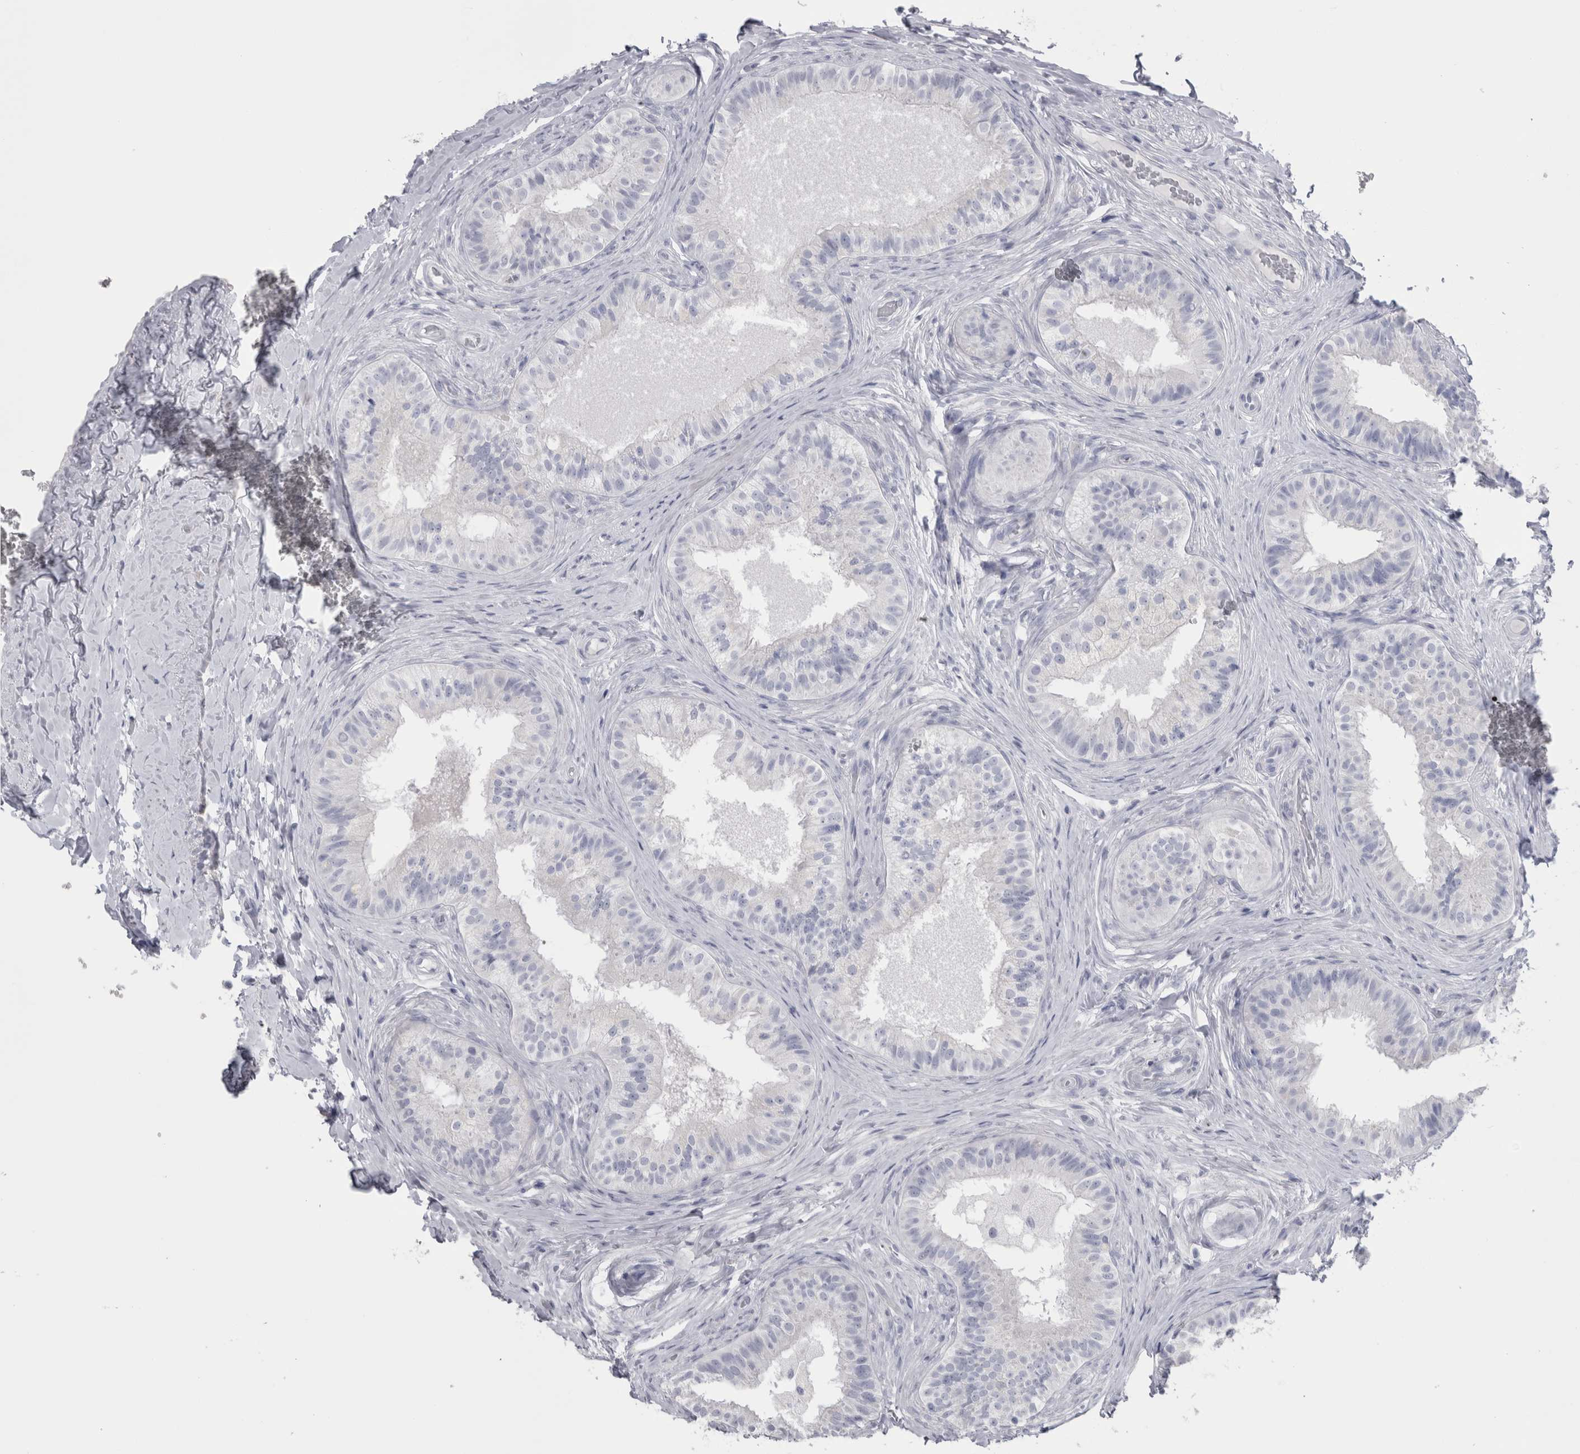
{"staining": {"intensity": "negative", "quantity": "none", "location": "none"}, "tissue": "epididymis", "cell_type": "Glandular cells", "image_type": "normal", "snomed": [{"axis": "morphology", "description": "Normal tissue, NOS"}, {"axis": "topography", "description": "Epididymis"}], "caption": "DAB immunohistochemical staining of unremarkable epididymis reveals no significant staining in glandular cells.", "gene": "MSMB", "patient": {"sex": "male", "age": 49}}